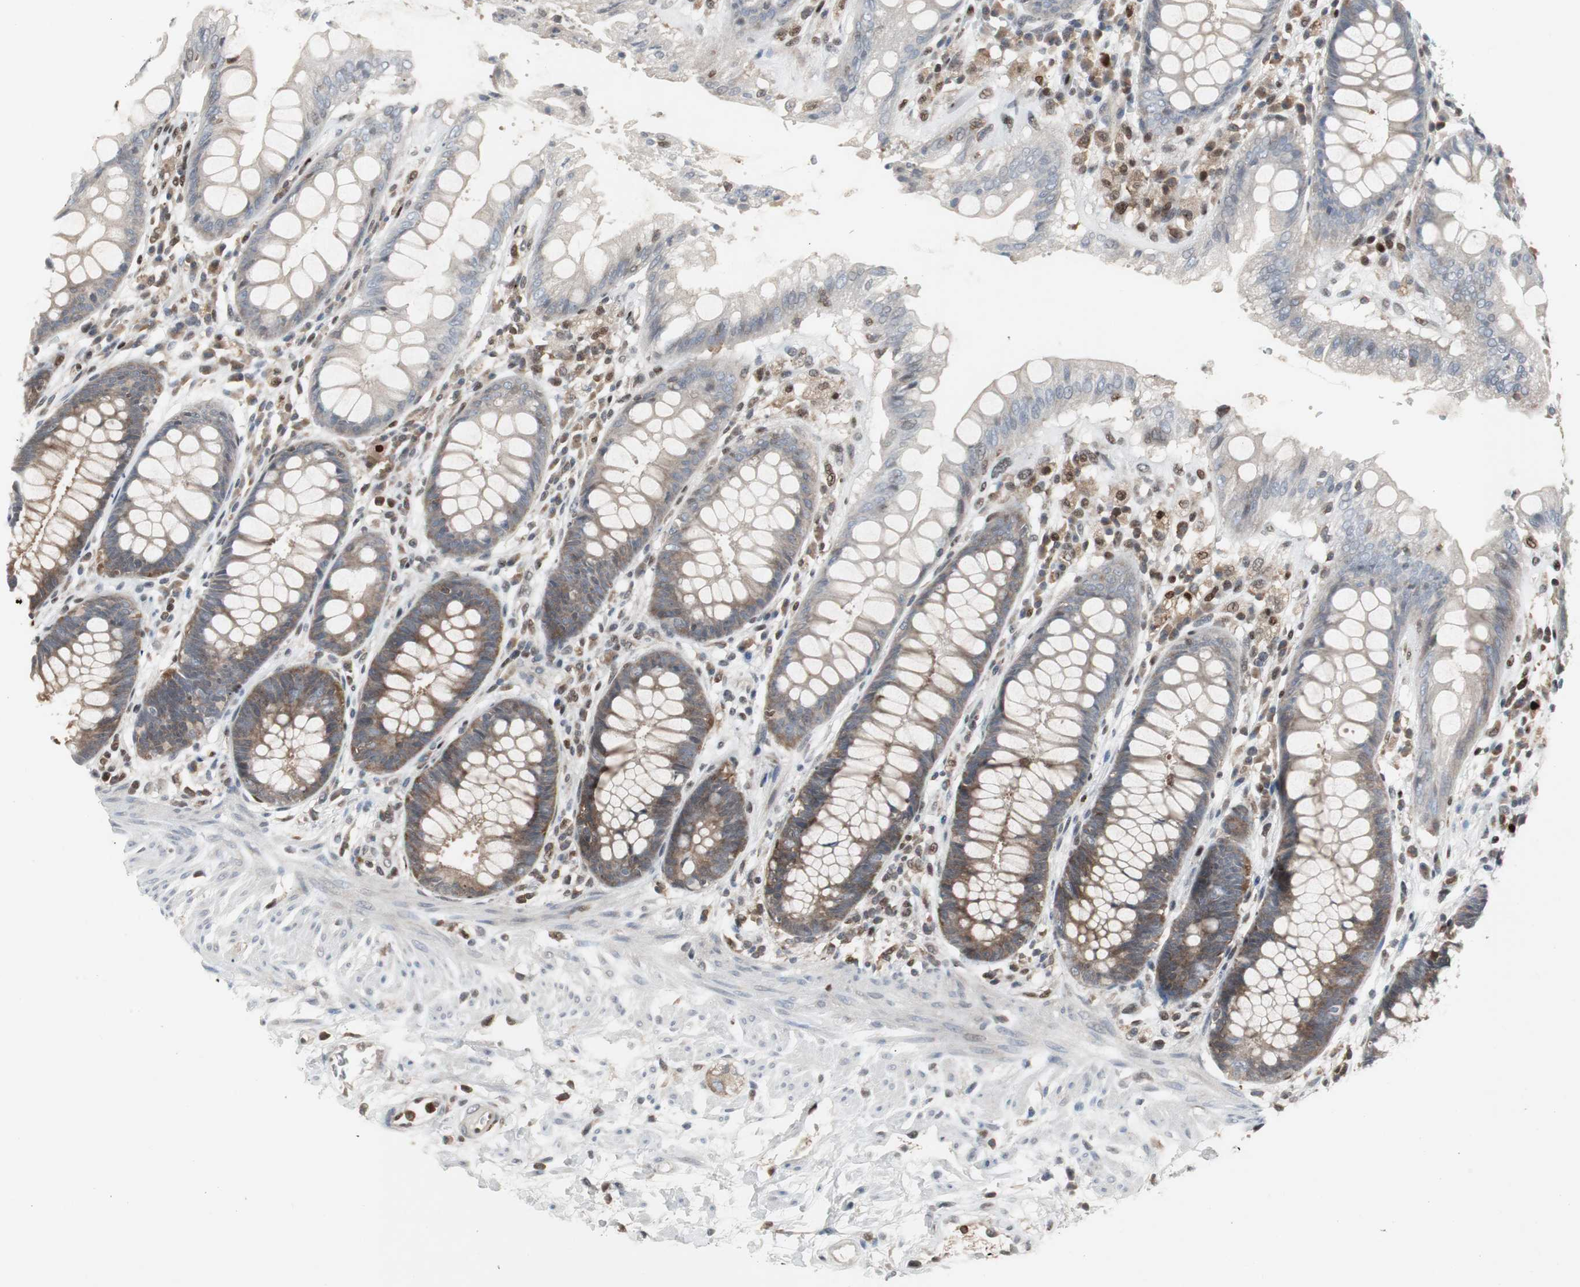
{"staining": {"intensity": "moderate", "quantity": "<25%", "location": "cytoplasmic/membranous"}, "tissue": "rectum", "cell_type": "Glandular cells", "image_type": "normal", "snomed": [{"axis": "morphology", "description": "Normal tissue, NOS"}, {"axis": "topography", "description": "Rectum"}], "caption": "The image demonstrates a brown stain indicating the presence of a protein in the cytoplasmic/membranous of glandular cells in rectum. Using DAB (3,3'-diaminobenzidine) (brown) and hematoxylin (blue) stains, captured at high magnification using brightfield microscopy.", "gene": "GRK2", "patient": {"sex": "female", "age": 46}}